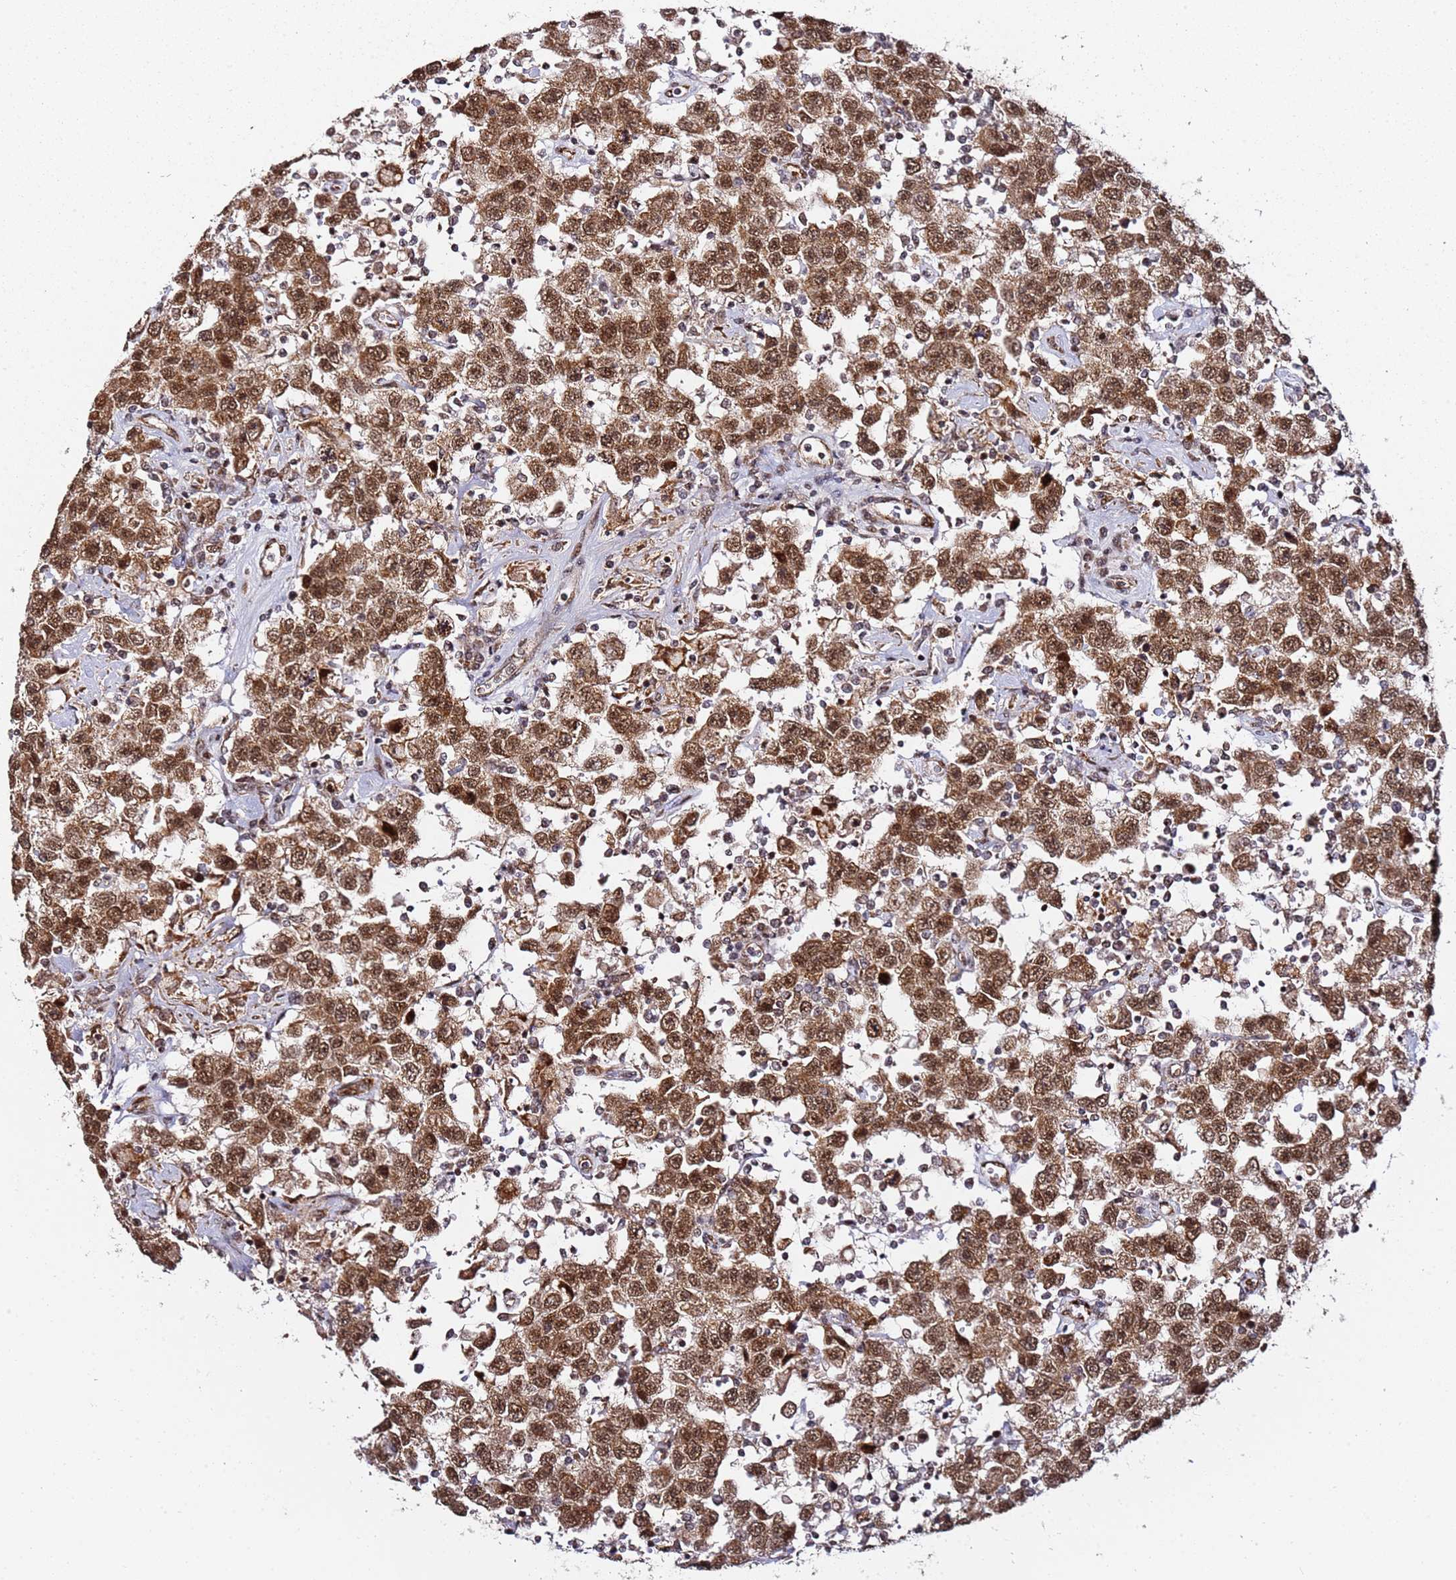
{"staining": {"intensity": "moderate", "quantity": ">75%", "location": "cytoplasmic/membranous,nuclear"}, "tissue": "testis cancer", "cell_type": "Tumor cells", "image_type": "cancer", "snomed": [{"axis": "morphology", "description": "Seminoma, NOS"}, {"axis": "topography", "description": "Testis"}], "caption": "This micrograph shows immunohistochemistry (IHC) staining of seminoma (testis), with medium moderate cytoplasmic/membranous and nuclear staining in approximately >75% of tumor cells.", "gene": "TP53AIP1", "patient": {"sex": "male", "age": 41}}